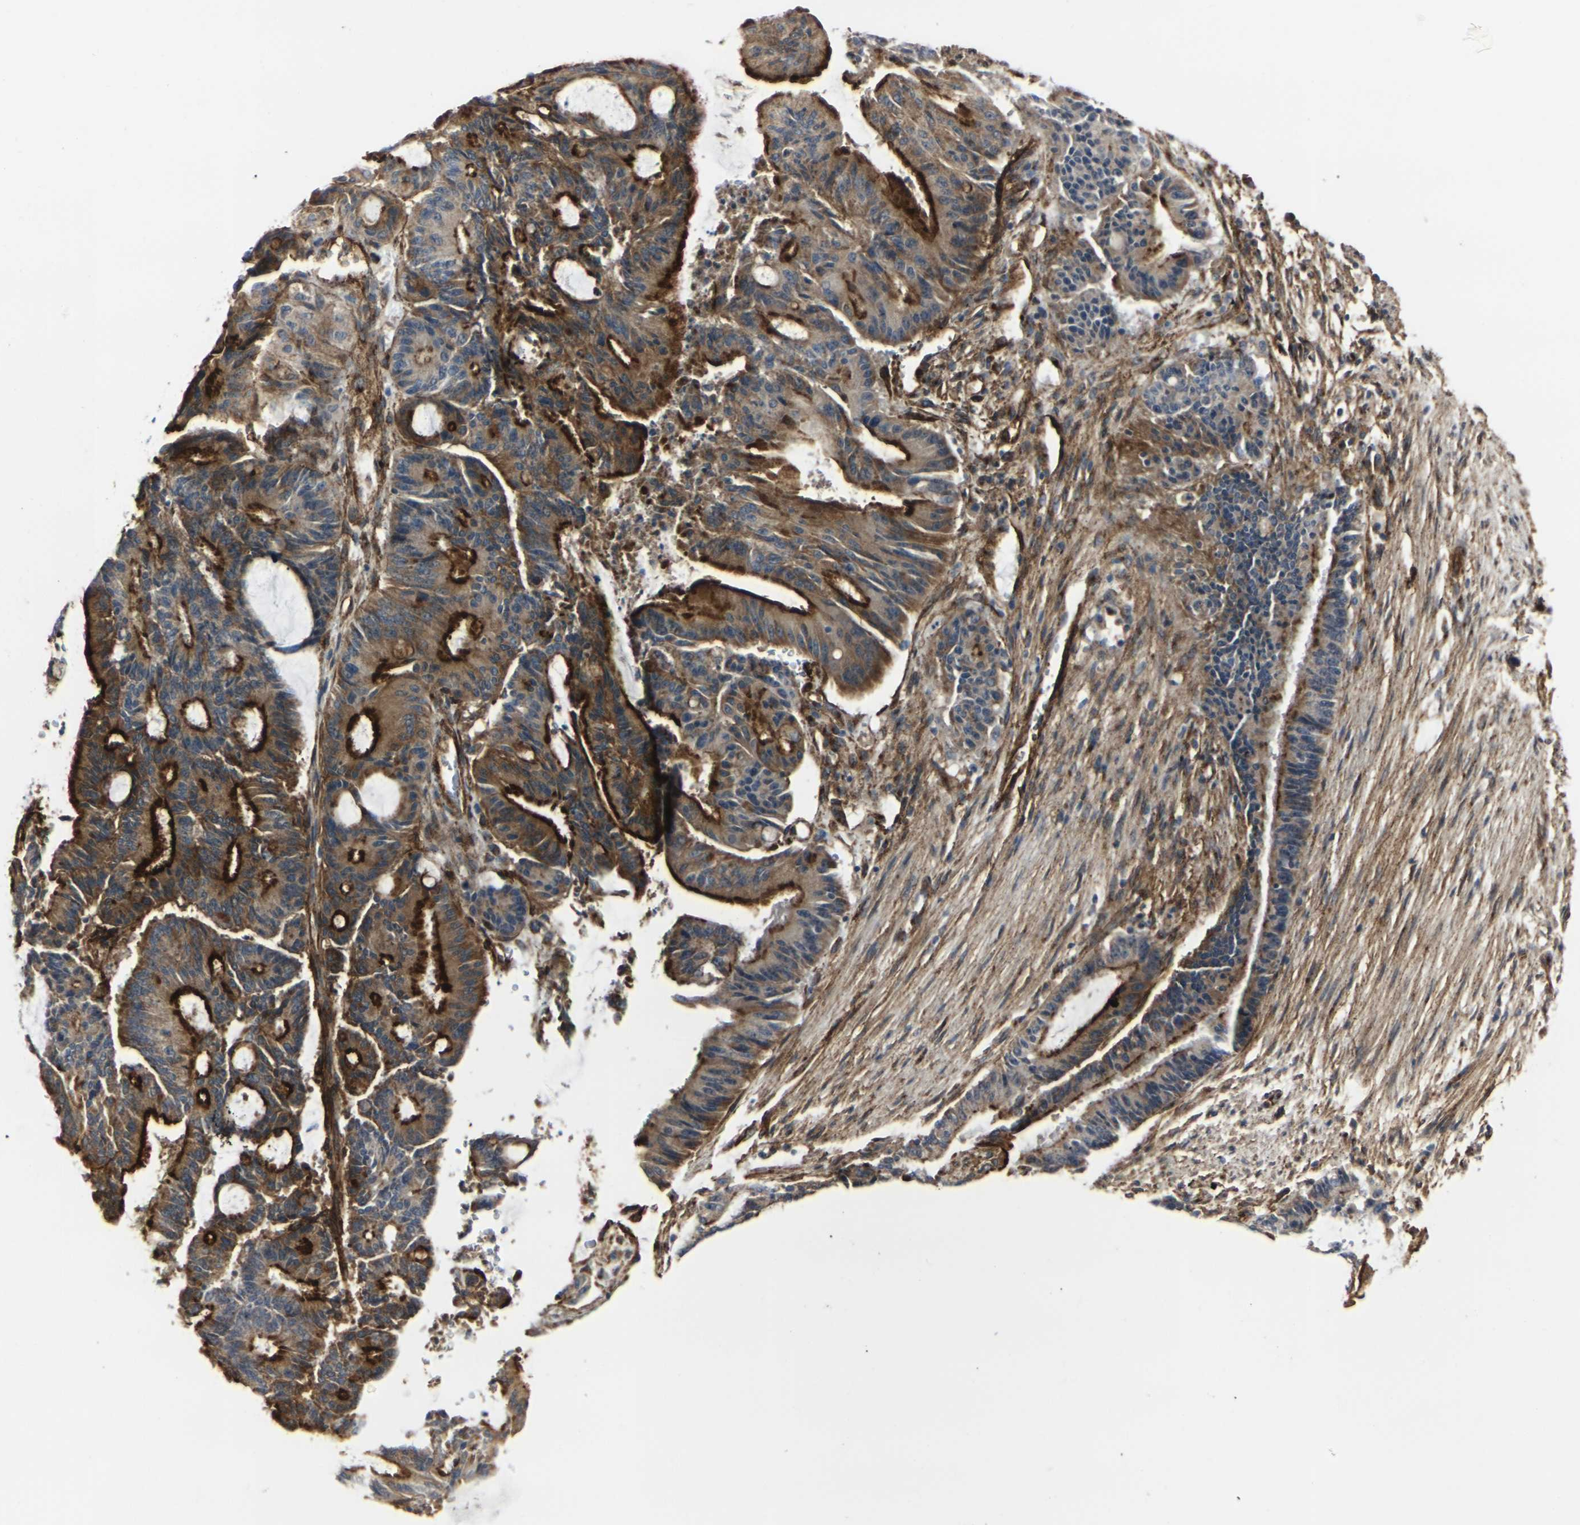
{"staining": {"intensity": "strong", "quantity": ">75%", "location": "cytoplasmic/membranous"}, "tissue": "liver cancer", "cell_type": "Tumor cells", "image_type": "cancer", "snomed": [{"axis": "morphology", "description": "Cholangiocarcinoma"}, {"axis": "topography", "description": "Liver"}], "caption": "Liver cholangiocarcinoma stained for a protein shows strong cytoplasmic/membranous positivity in tumor cells.", "gene": "MYOF", "patient": {"sex": "female", "age": 73}}